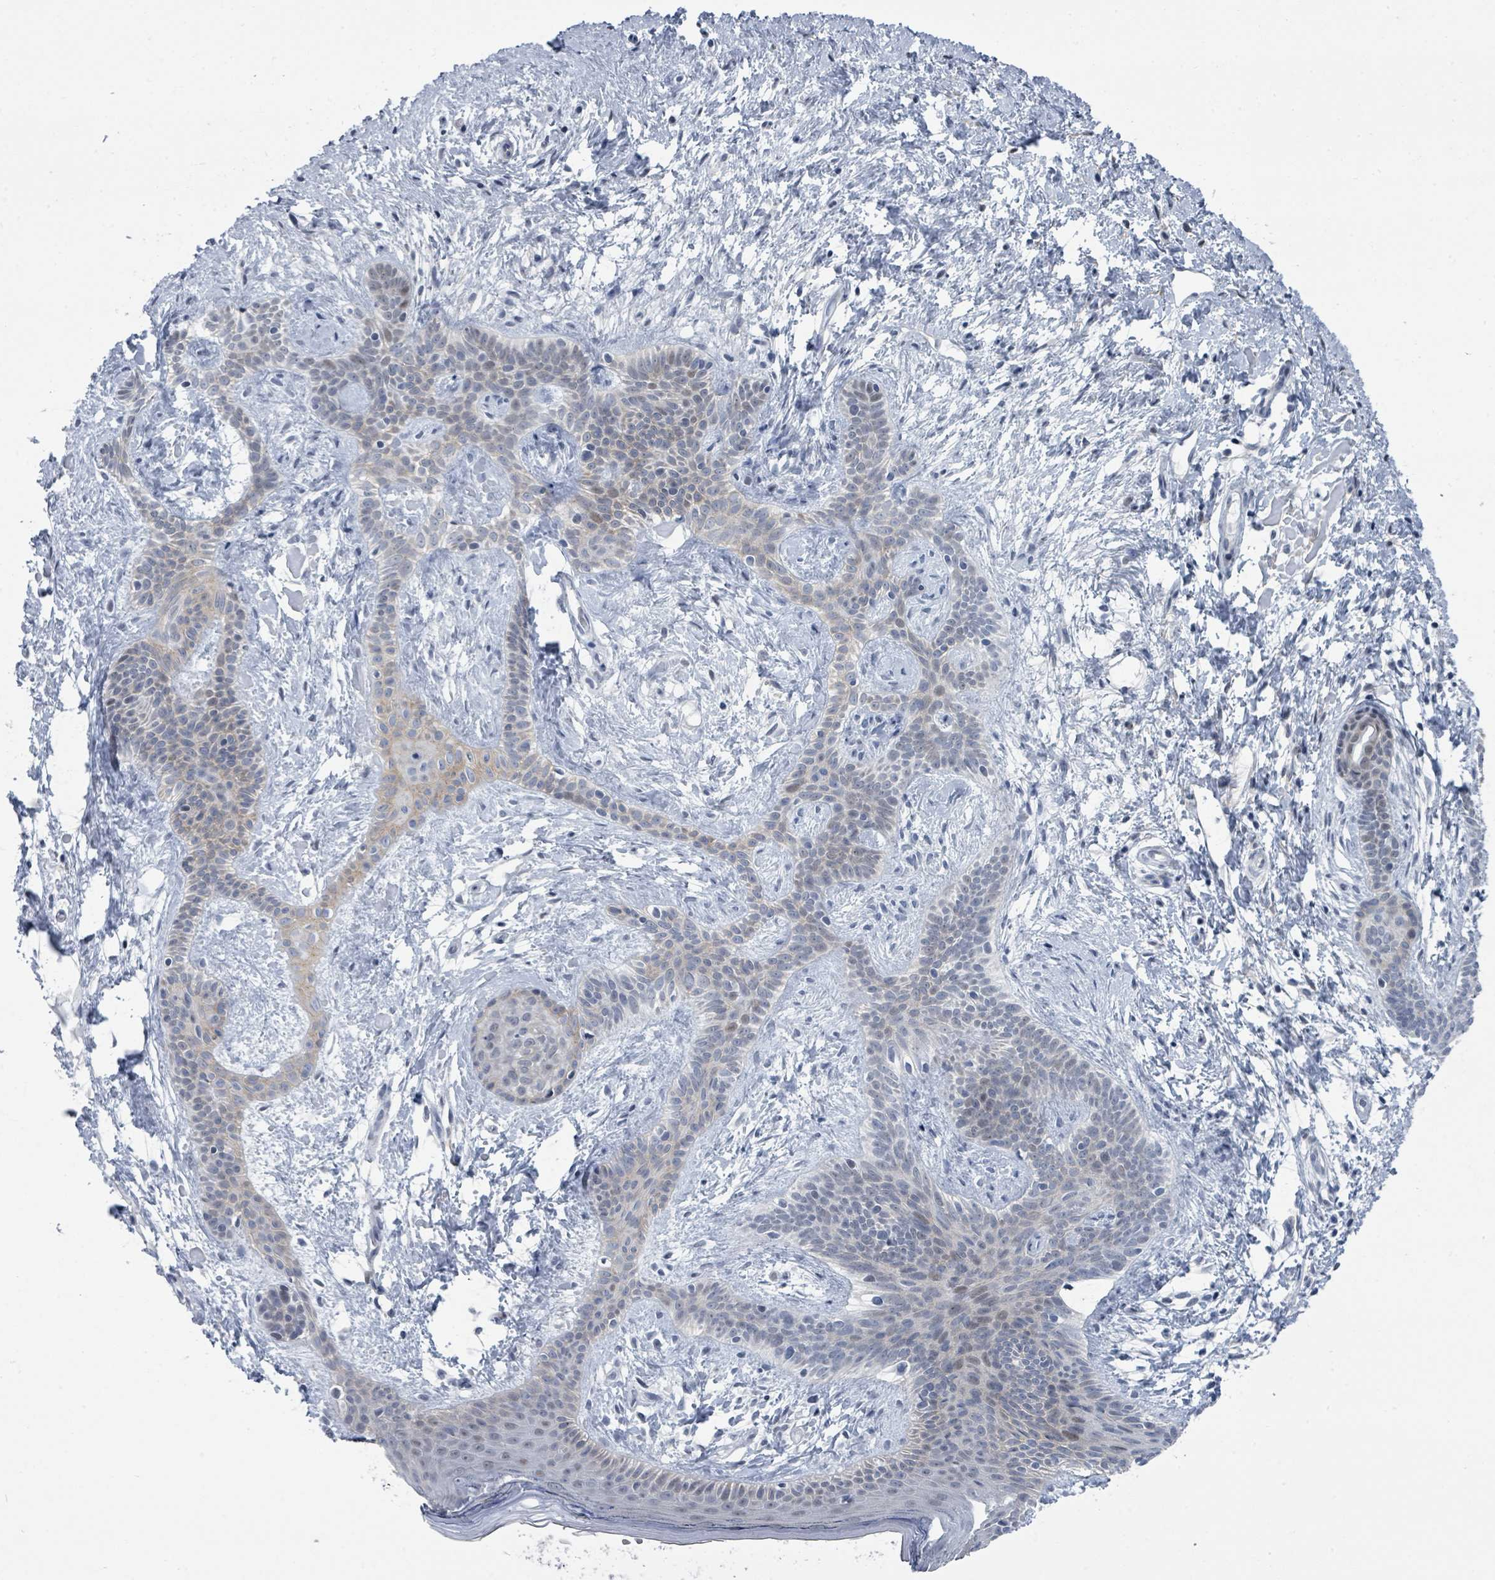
{"staining": {"intensity": "weak", "quantity": "25%-75%", "location": "cytoplasmic/membranous"}, "tissue": "skin cancer", "cell_type": "Tumor cells", "image_type": "cancer", "snomed": [{"axis": "morphology", "description": "Basal cell carcinoma"}, {"axis": "topography", "description": "Skin"}], "caption": "Skin cancer stained with a brown dye exhibits weak cytoplasmic/membranous positive staining in about 25%-75% of tumor cells.", "gene": "CT45A5", "patient": {"sex": "male", "age": 78}}